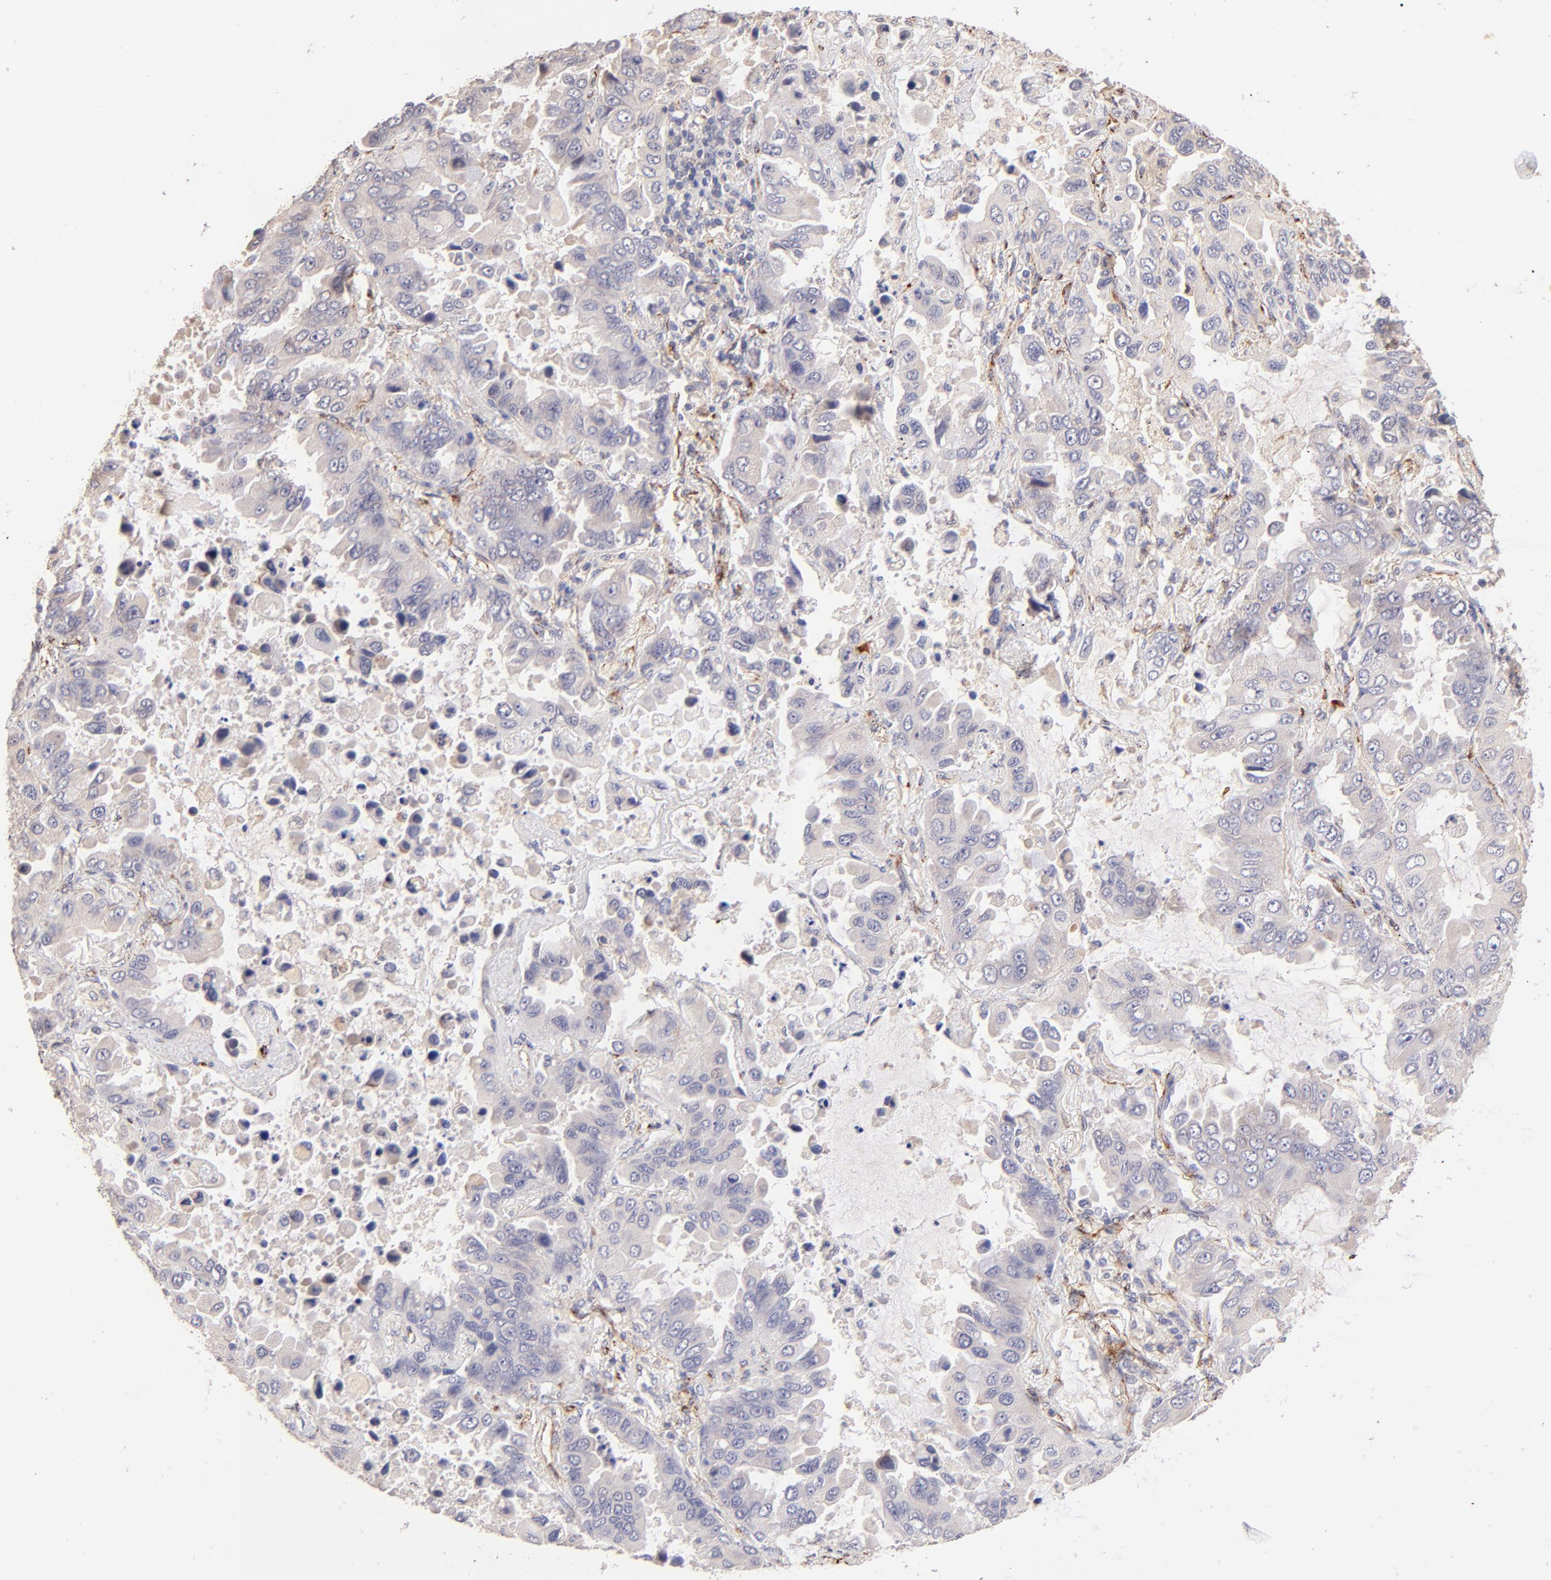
{"staining": {"intensity": "negative", "quantity": "none", "location": "none"}, "tissue": "lung cancer", "cell_type": "Tumor cells", "image_type": "cancer", "snomed": [{"axis": "morphology", "description": "Adenocarcinoma, NOS"}, {"axis": "topography", "description": "Lung"}], "caption": "The image reveals no significant positivity in tumor cells of lung adenocarcinoma. (DAB immunohistochemistry (IHC) visualized using brightfield microscopy, high magnification).", "gene": "SPARC", "patient": {"sex": "male", "age": 64}}